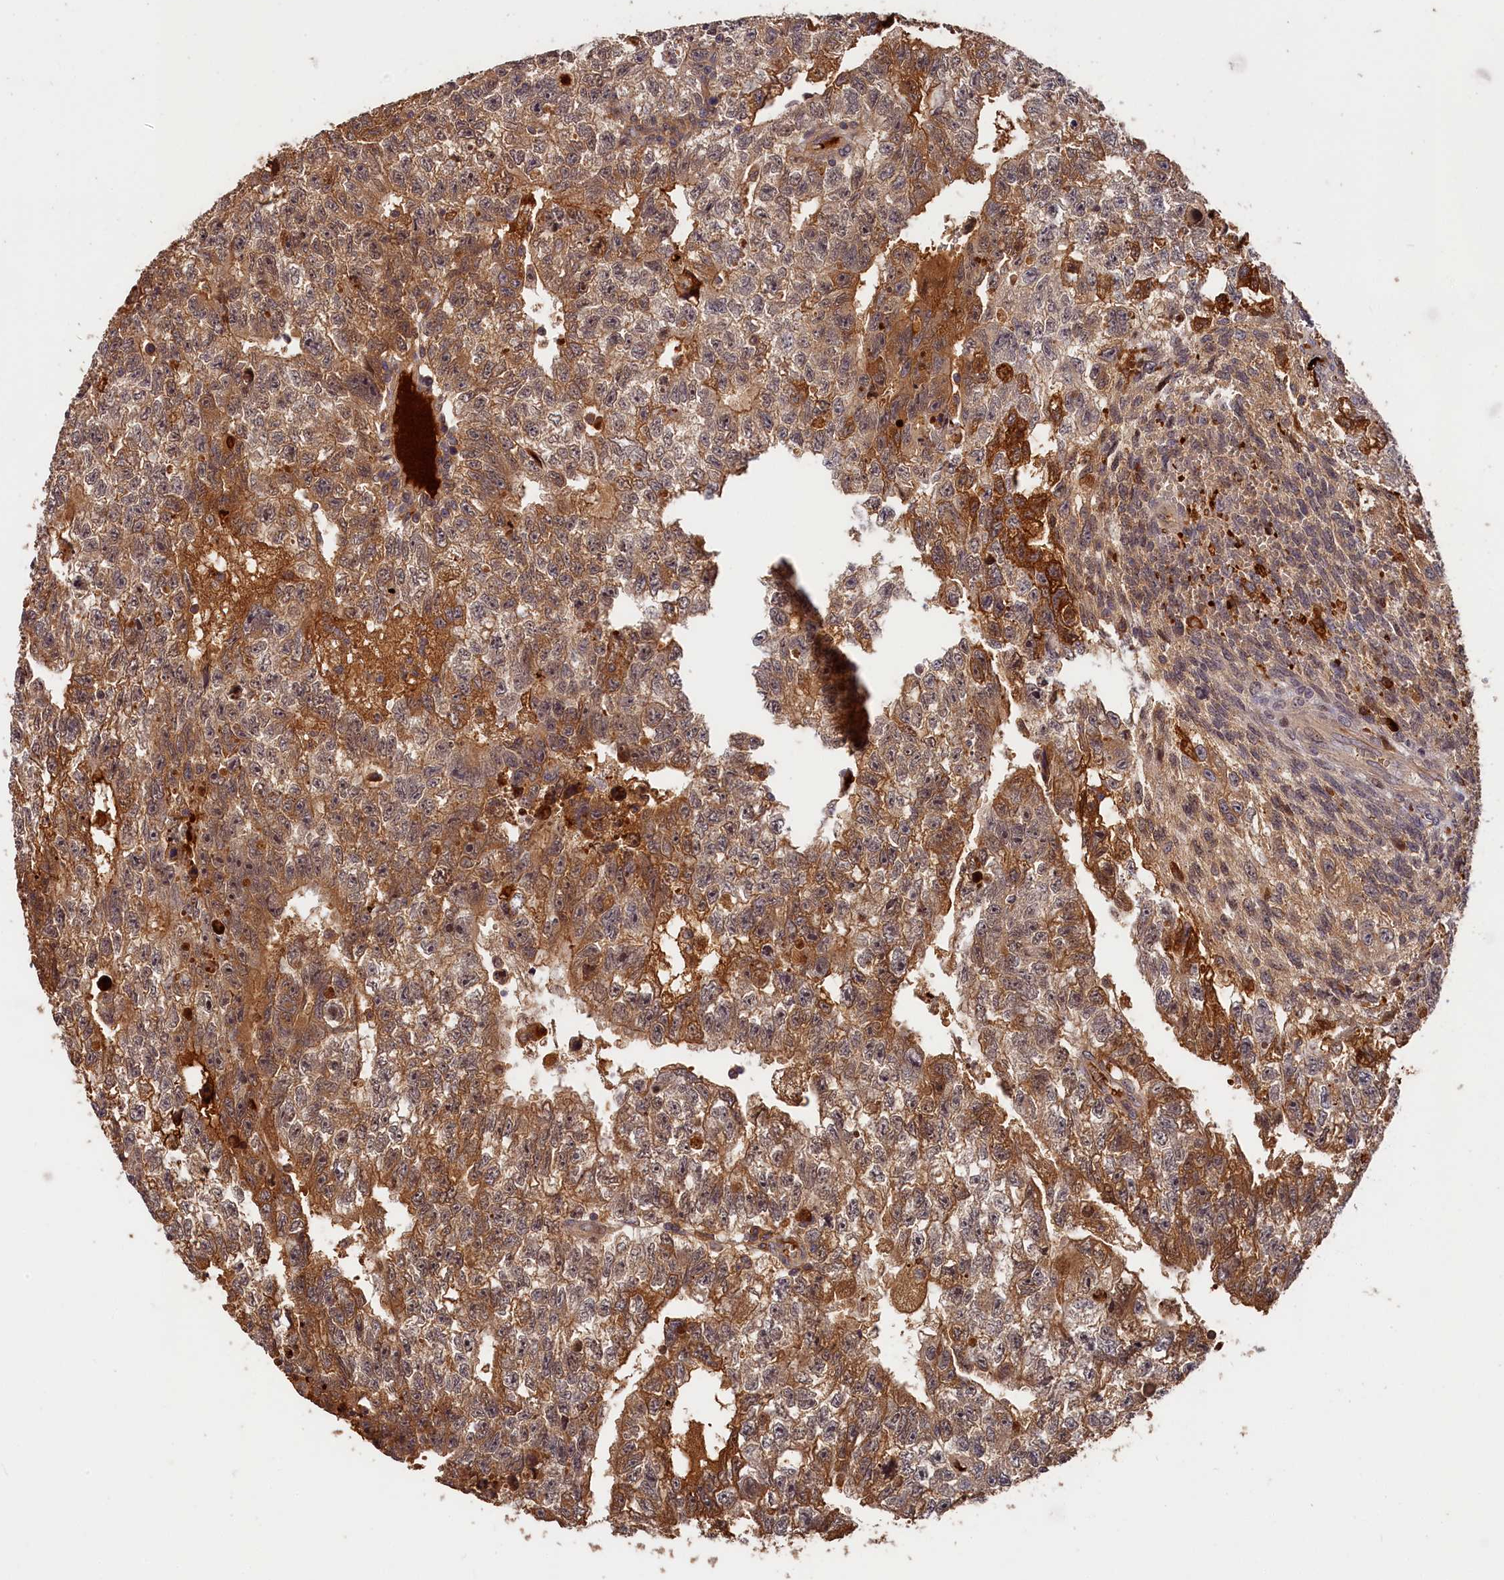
{"staining": {"intensity": "moderate", "quantity": ">75%", "location": "cytoplasmic/membranous"}, "tissue": "testis cancer", "cell_type": "Tumor cells", "image_type": "cancer", "snomed": [{"axis": "morphology", "description": "Carcinoma, Embryonal, NOS"}, {"axis": "topography", "description": "Testis"}], "caption": "IHC micrograph of testis embryonal carcinoma stained for a protein (brown), which exhibits medium levels of moderate cytoplasmic/membranous positivity in approximately >75% of tumor cells.", "gene": "ITIH1", "patient": {"sex": "male", "age": 26}}